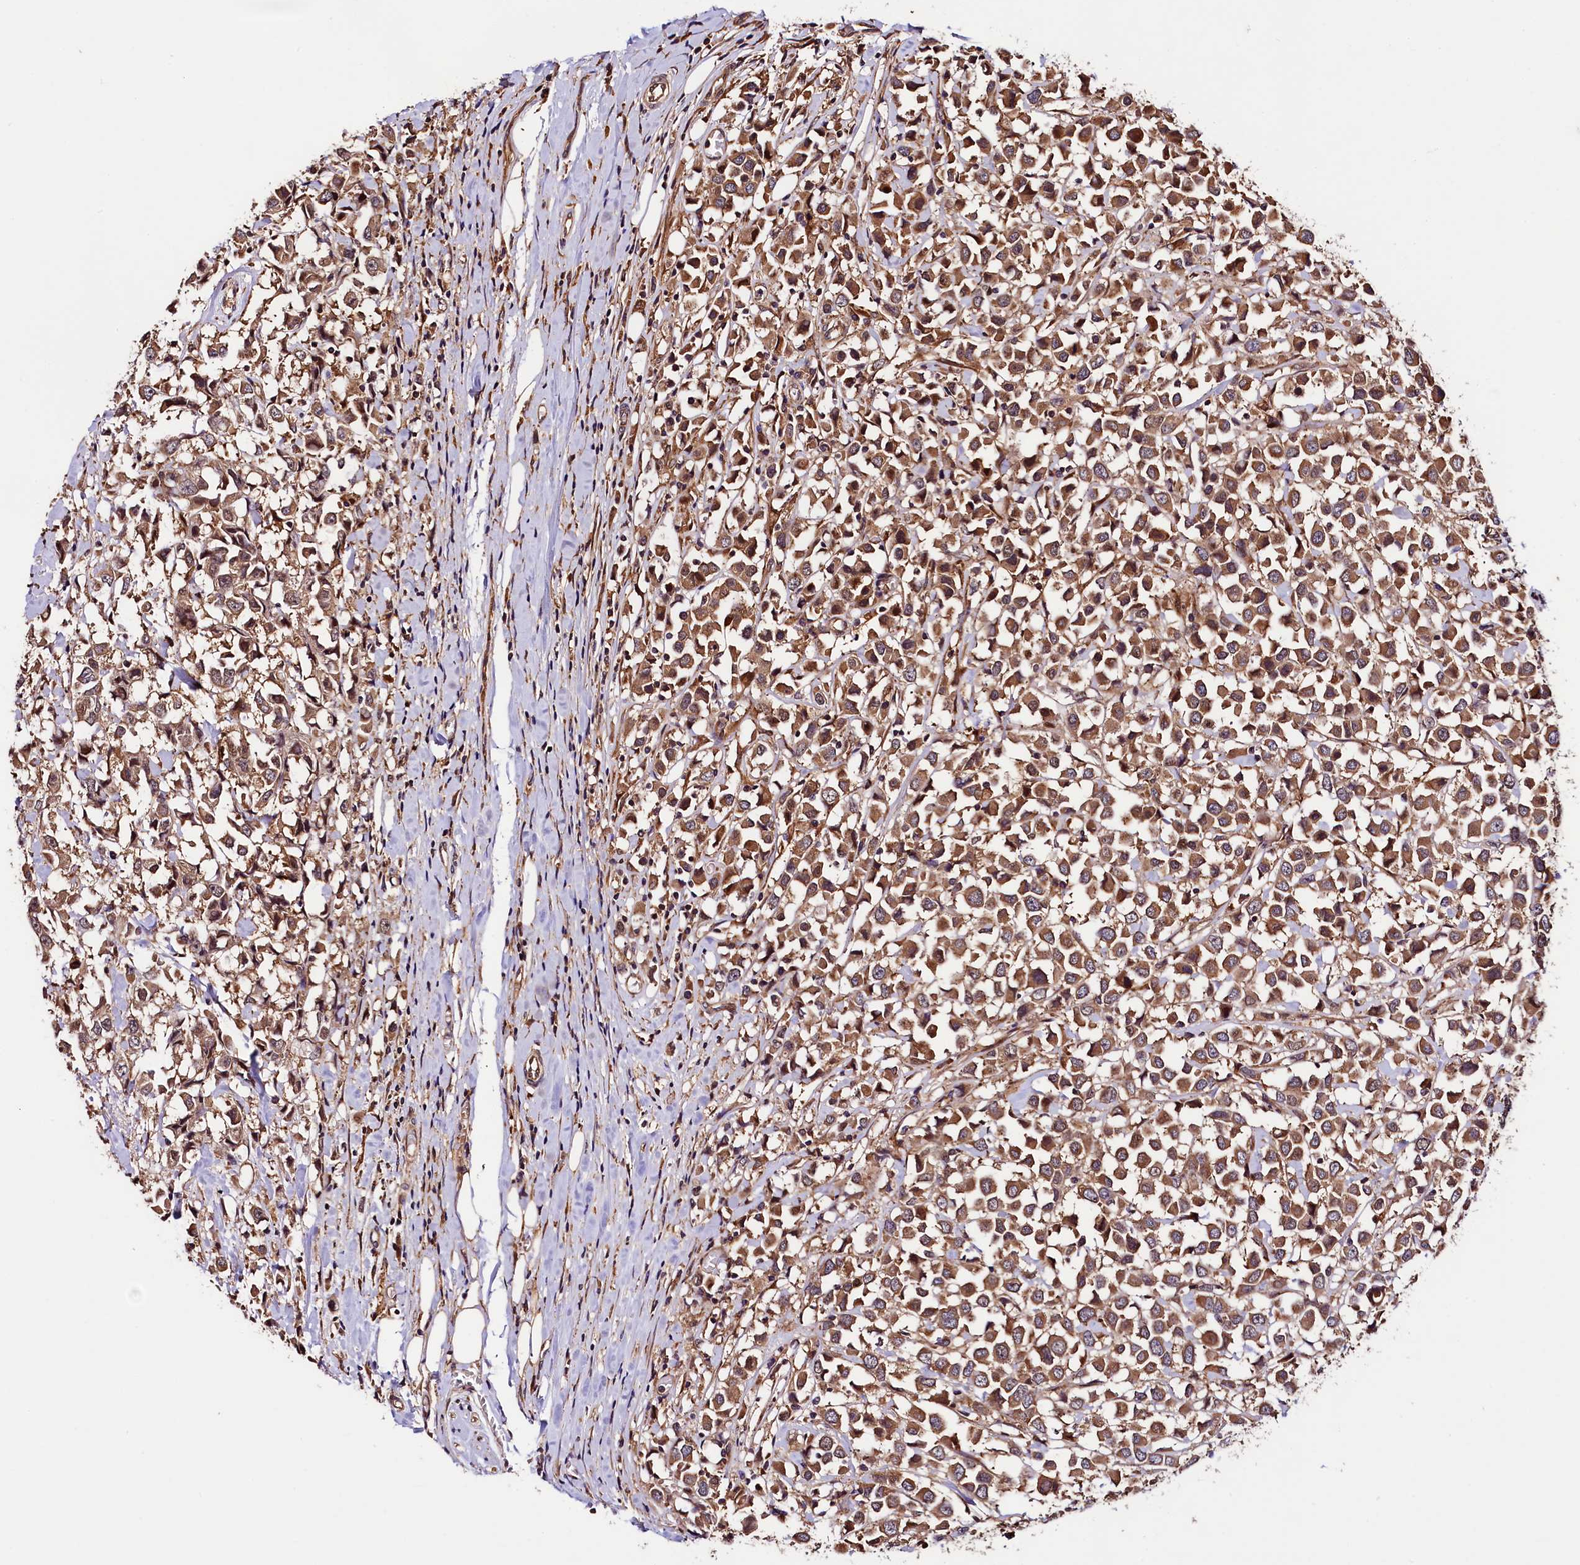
{"staining": {"intensity": "moderate", "quantity": ">75%", "location": "cytoplasmic/membranous"}, "tissue": "breast cancer", "cell_type": "Tumor cells", "image_type": "cancer", "snomed": [{"axis": "morphology", "description": "Duct carcinoma"}, {"axis": "topography", "description": "Breast"}], "caption": "Breast cancer stained with immunohistochemistry demonstrates moderate cytoplasmic/membranous staining in approximately >75% of tumor cells.", "gene": "VPS35", "patient": {"sex": "female", "age": 61}}